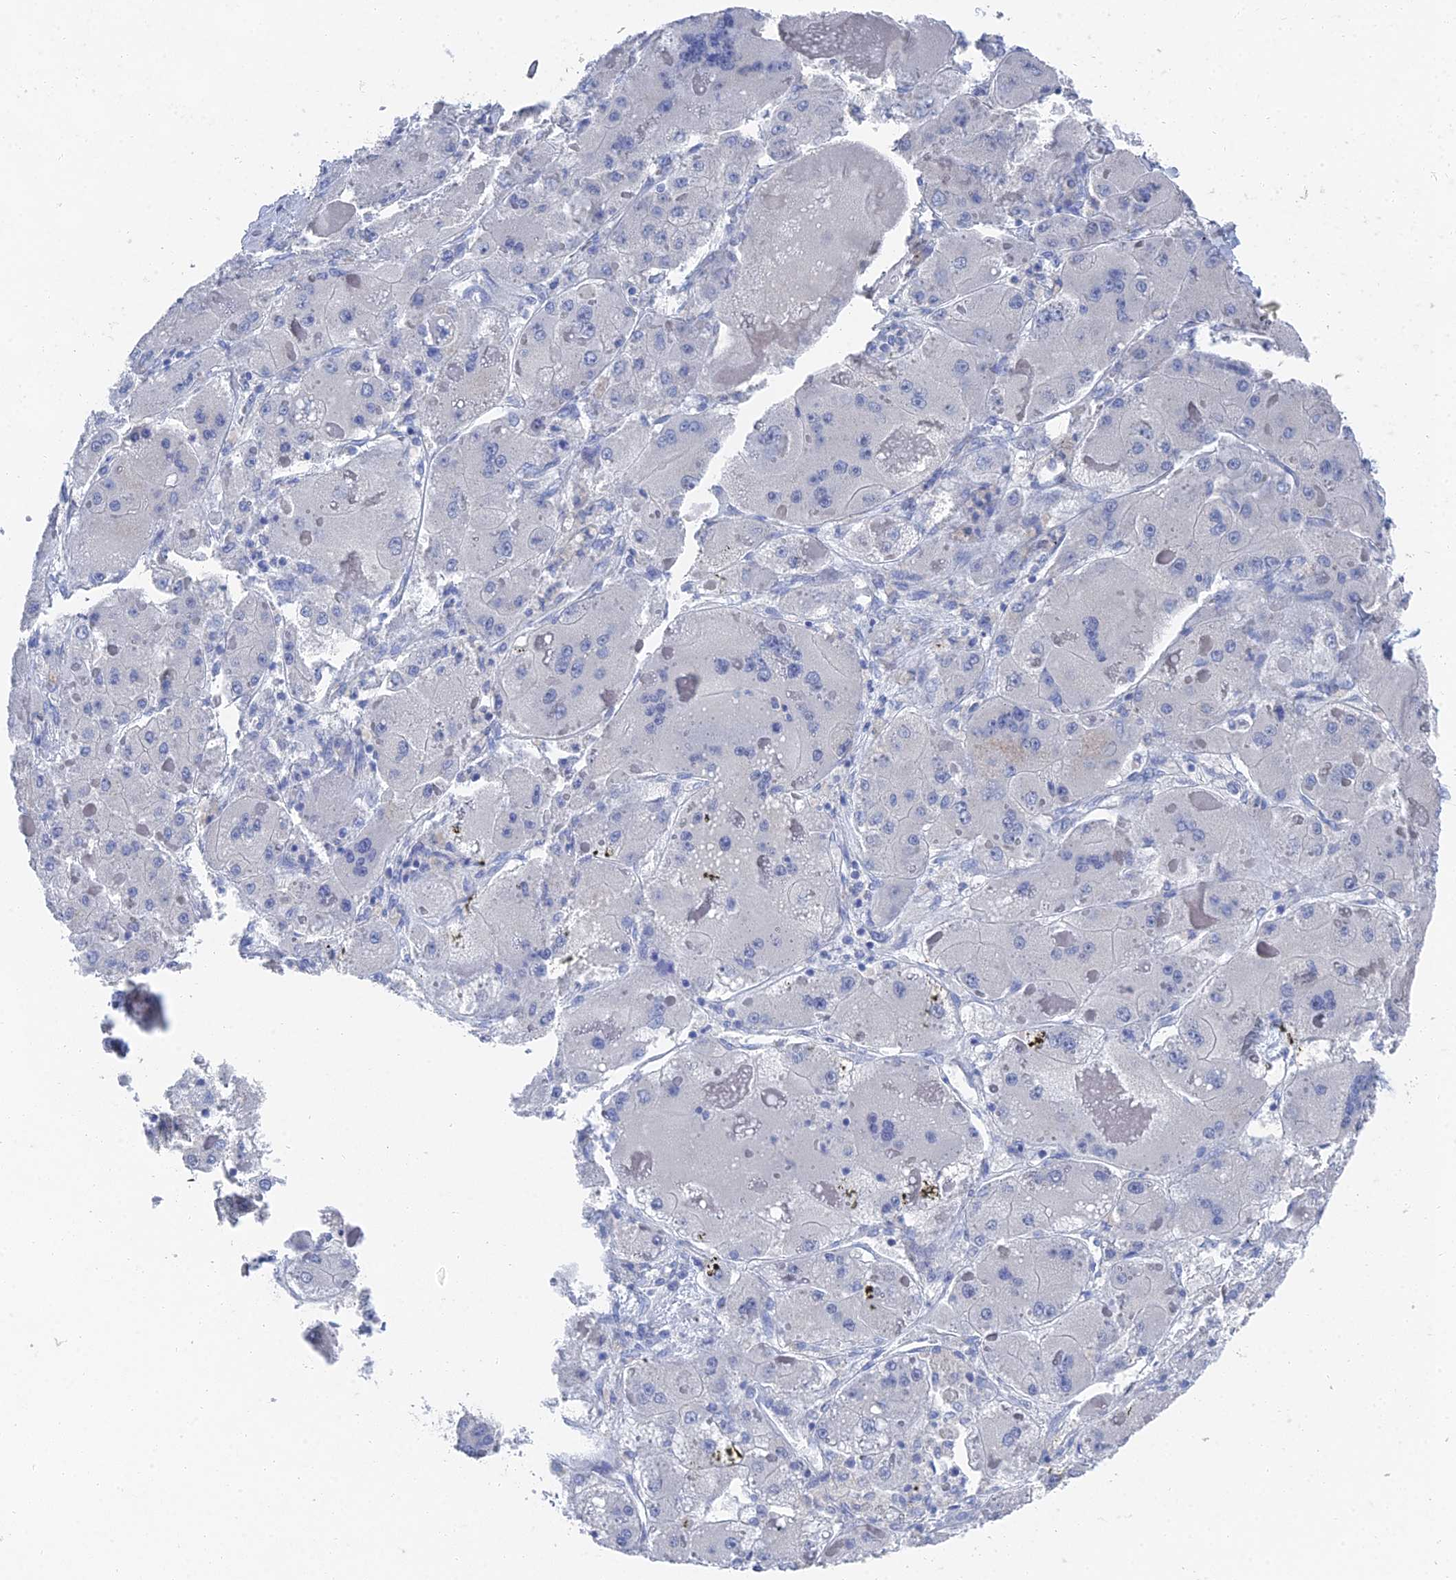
{"staining": {"intensity": "negative", "quantity": "none", "location": "none"}, "tissue": "liver cancer", "cell_type": "Tumor cells", "image_type": "cancer", "snomed": [{"axis": "morphology", "description": "Carcinoma, Hepatocellular, NOS"}, {"axis": "topography", "description": "Liver"}], "caption": "The immunohistochemistry image has no significant staining in tumor cells of liver cancer (hepatocellular carcinoma) tissue.", "gene": "GFAP", "patient": {"sex": "female", "age": 73}}